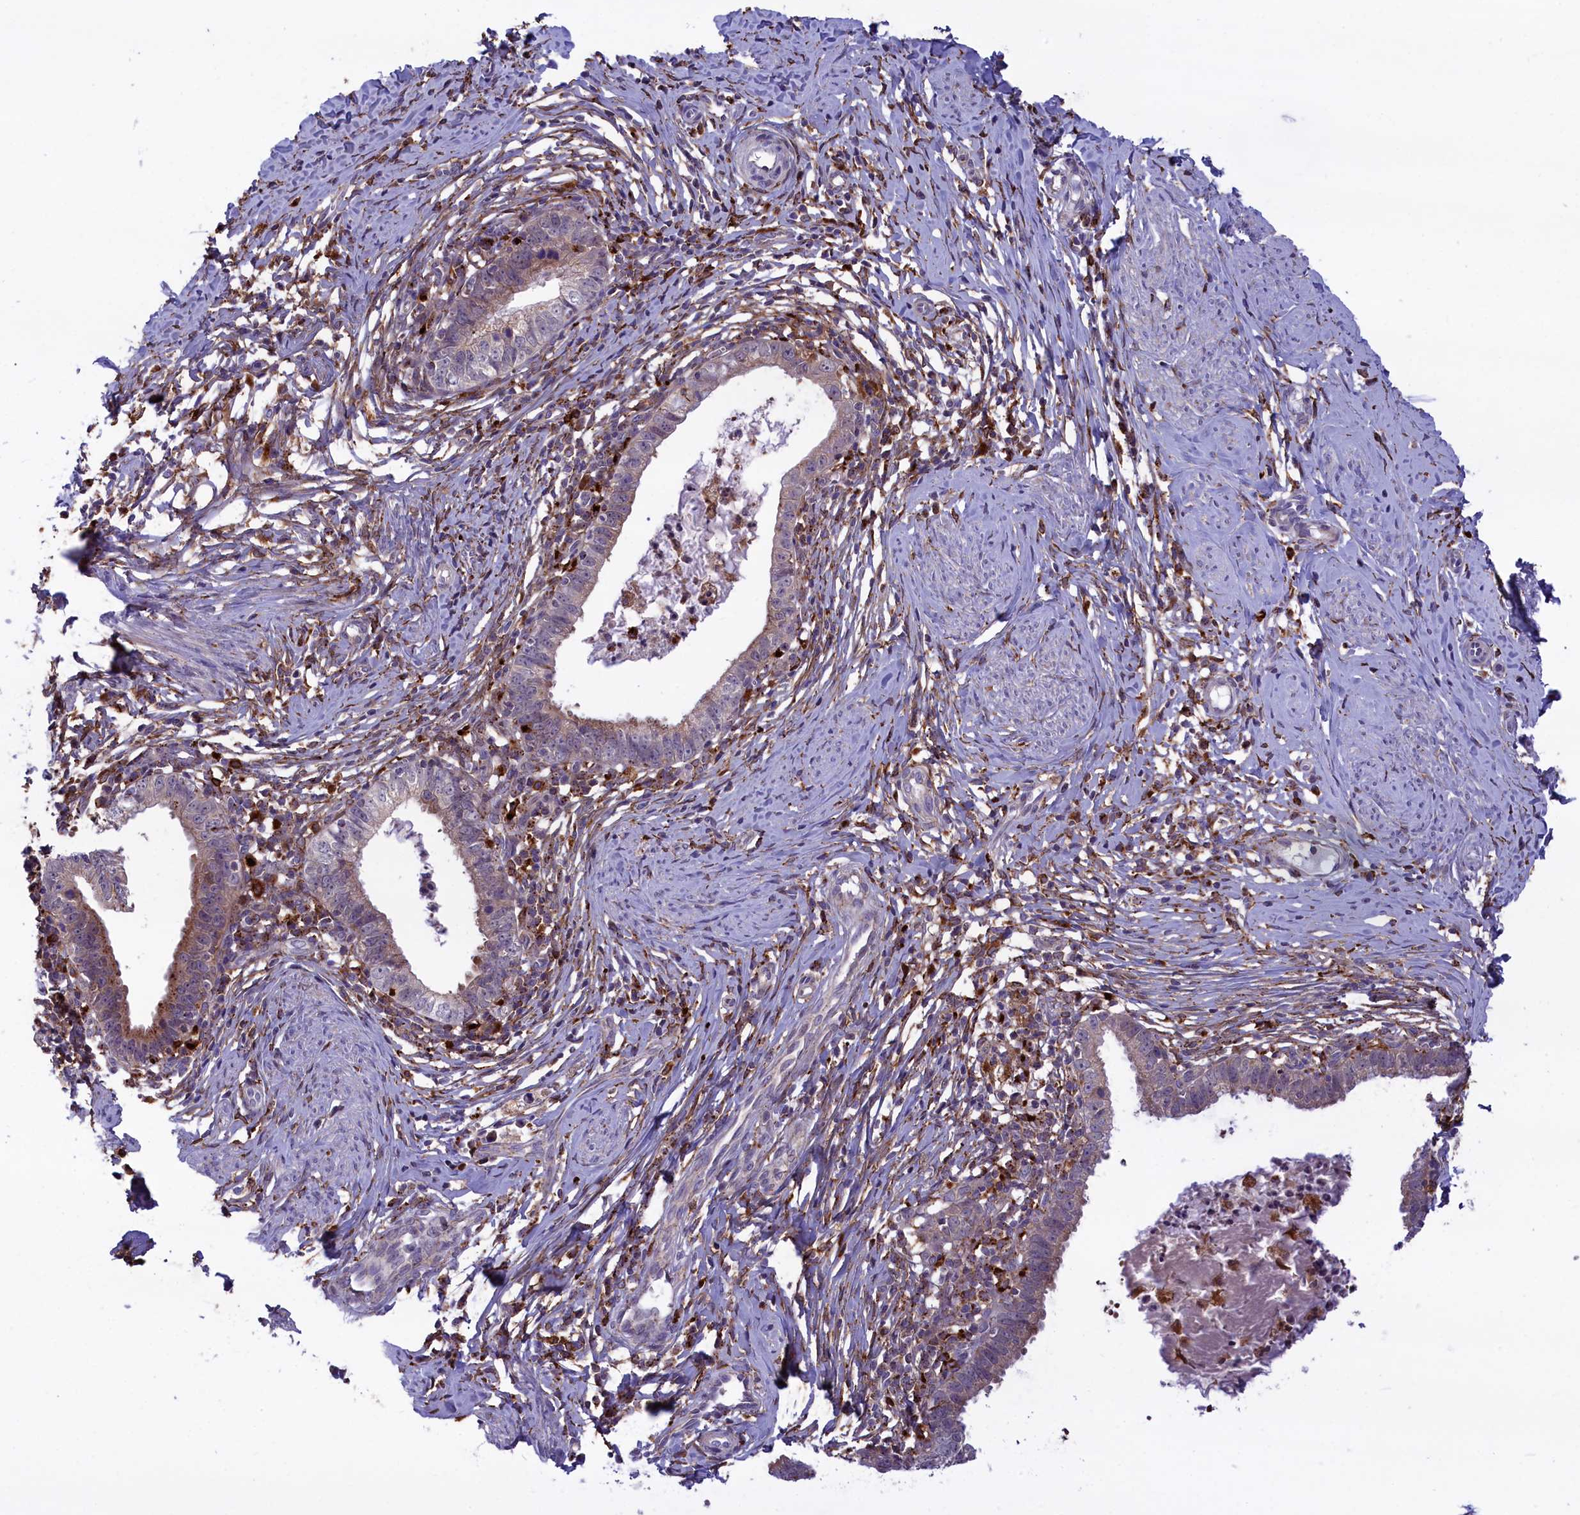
{"staining": {"intensity": "moderate", "quantity": "<25%", "location": "cytoplasmic/membranous"}, "tissue": "cervical cancer", "cell_type": "Tumor cells", "image_type": "cancer", "snomed": [{"axis": "morphology", "description": "Adenocarcinoma, NOS"}, {"axis": "topography", "description": "Cervix"}], "caption": "Immunohistochemical staining of cervical cancer (adenocarcinoma) demonstrates low levels of moderate cytoplasmic/membranous protein staining in about <25% of tumor cells. (DAB (3,3'-diaminobenzidine) = brown stain, brightfield microscopy at high magnification).", "gene": "MAN2B1", "patient": {"sex": "female", "age": 36}}